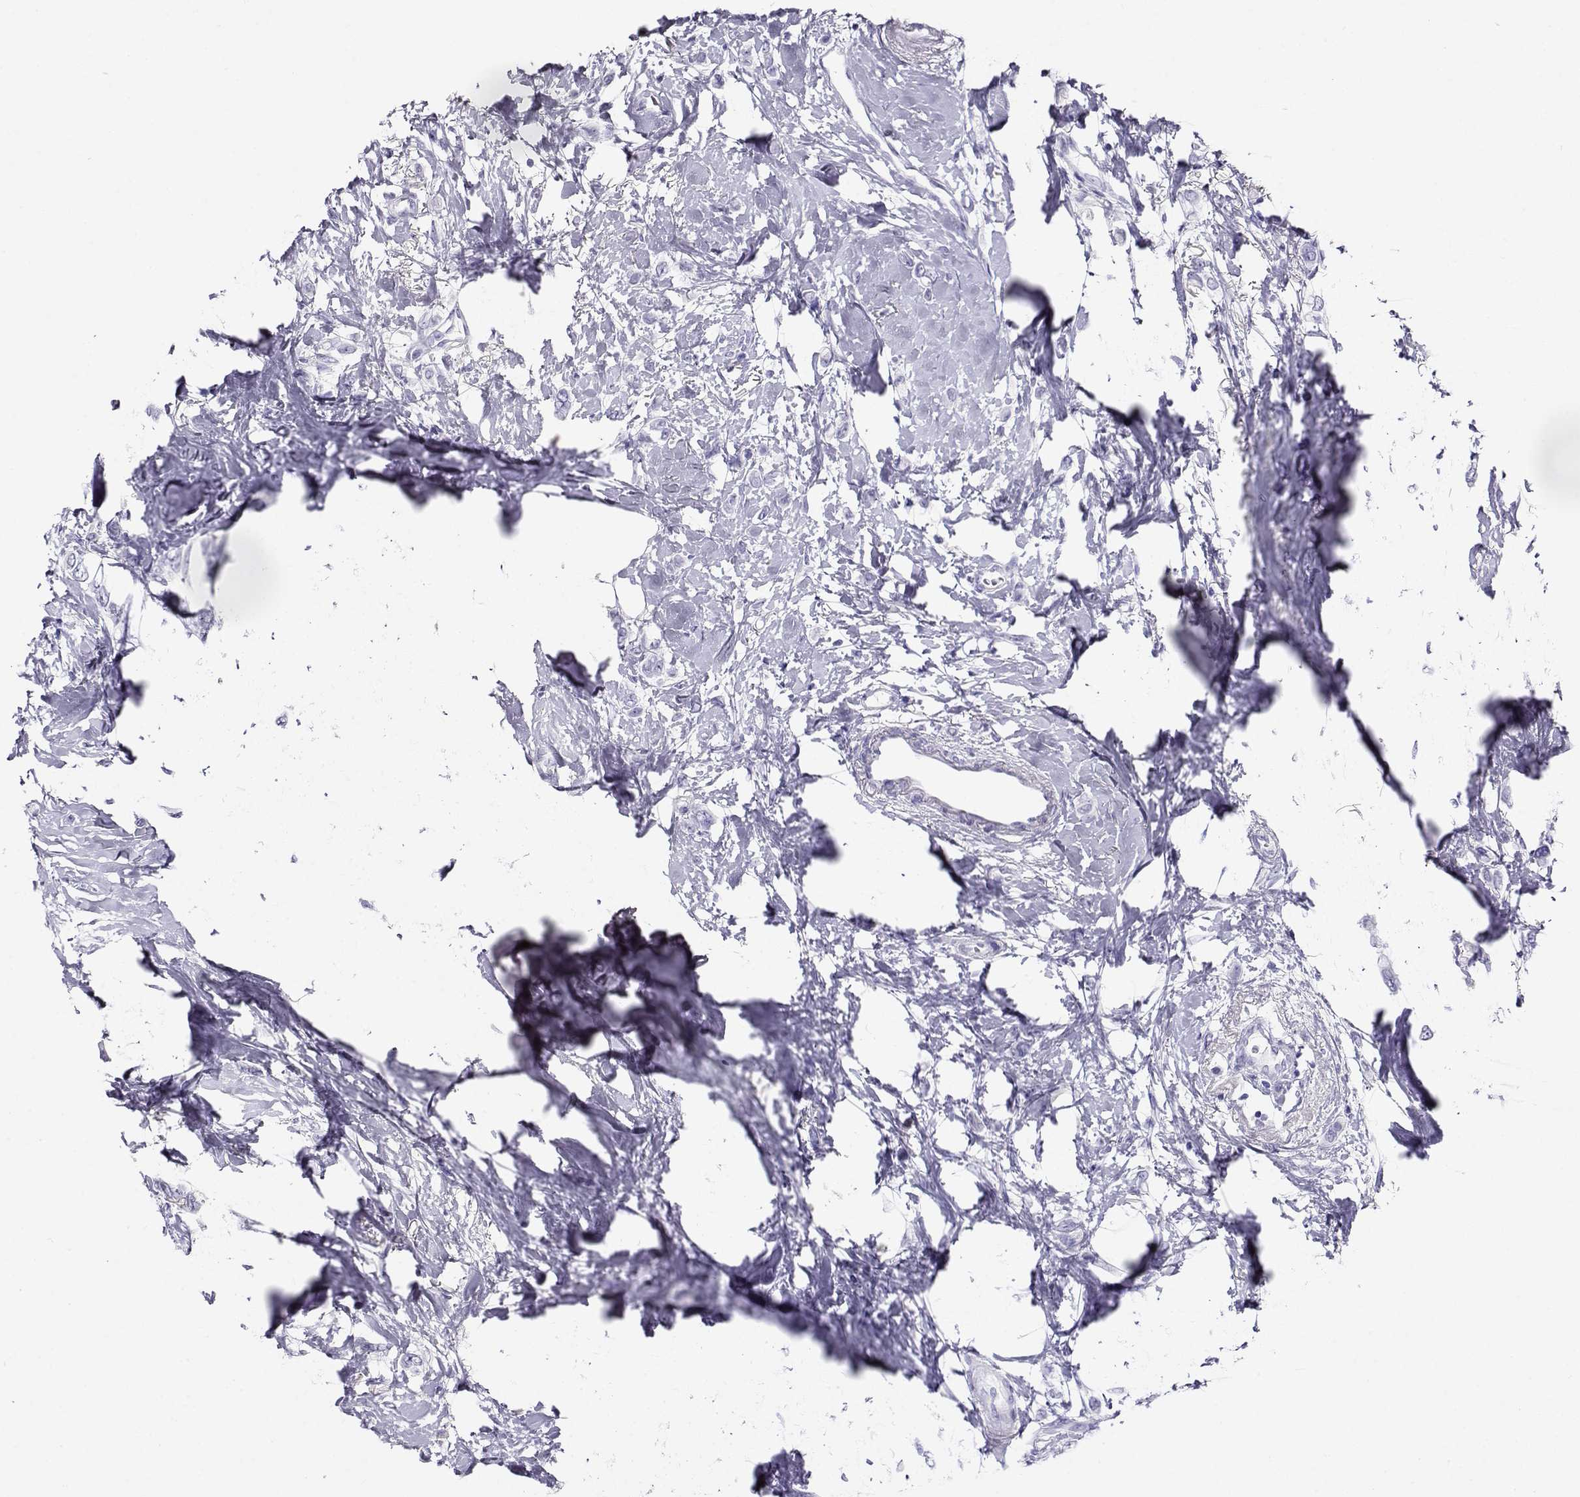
{"staining": {"intensity": "negative", "quantity": "none", "location": "none"}, "tissue": "breast cancer", "cell_type": "Tumor cells", "image_type": "cancer", "snomed": [{"axis": "morphology", "description": "Lobular carcinoma"}, {"axis": "topography", "description": "Breast"}], "caption": "This histopathology image is of breast cancer (lobular carcinoma) stained with IHC to label a protein in brown with the nuclei are counter-stained blue. There is no staining in tumor cells.", "gene": "RHOXF2", "patient": {"sex": "female", "age": 66}}